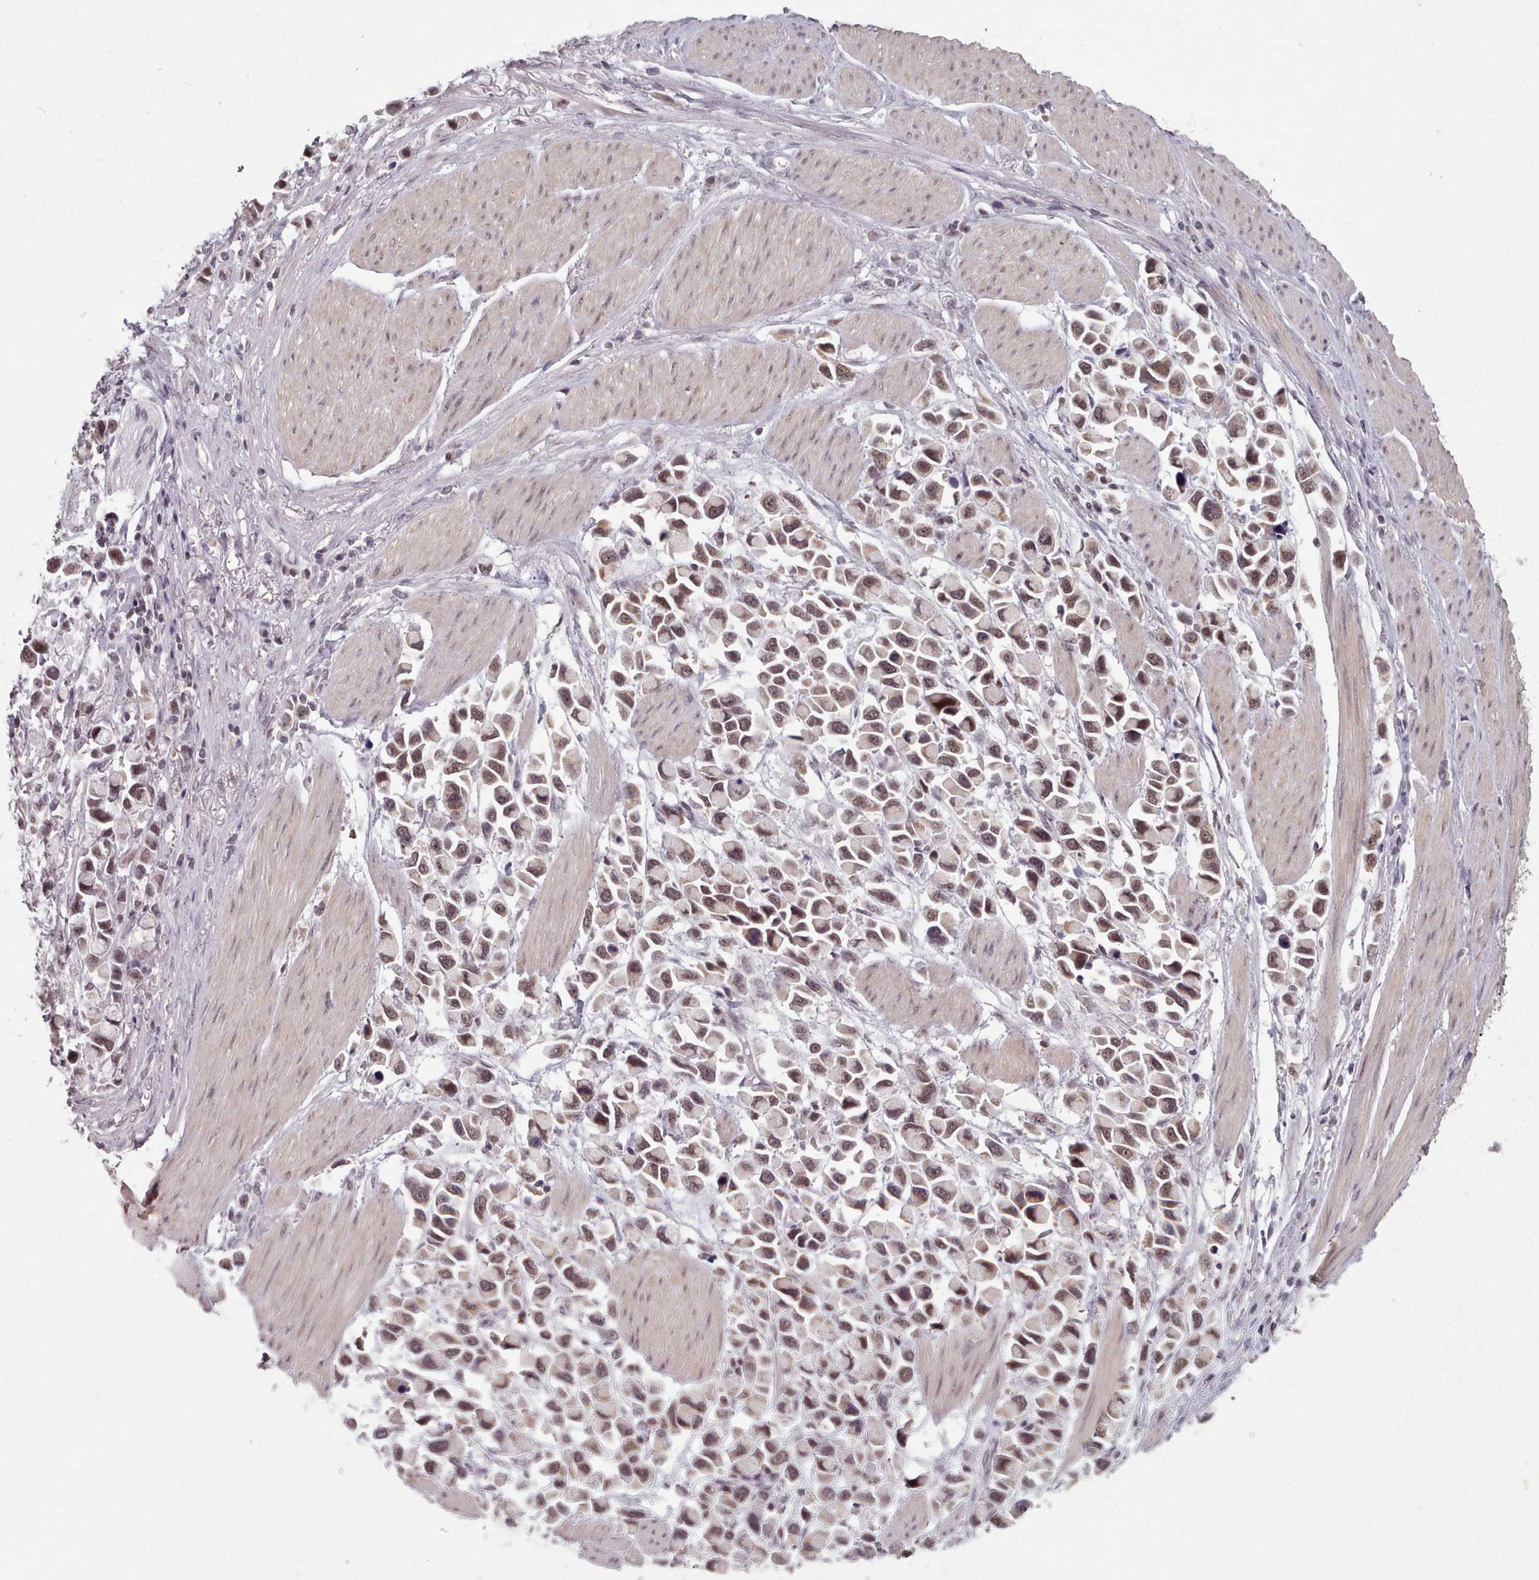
{"staining": {"intensity": "moderate", "quantity": ">75%", "location": "nuclear"}, "tissue": "stomach cancer", "cell_type": "Tumor cells", "image_type": "cancer", "snomed": [{"axis": "morphology", "description": "Adenocarcinoma, NOS"}, {"axis": "topography", "description": "Stomach"}], "caption": "DAB (3,3'-diaminobenzidine) immunohistochemical staining of stomach cancer (adenocarcinoma) shows moderate nuclear protein expression in approximately >75% of tumor cells. The staining was performed using DAB, with brown indicating positive protein expression. Nuclei are stained blue with hematoxylin.", "gene": "SRSF9", "patient": {"sex": "female", "age": 81}}